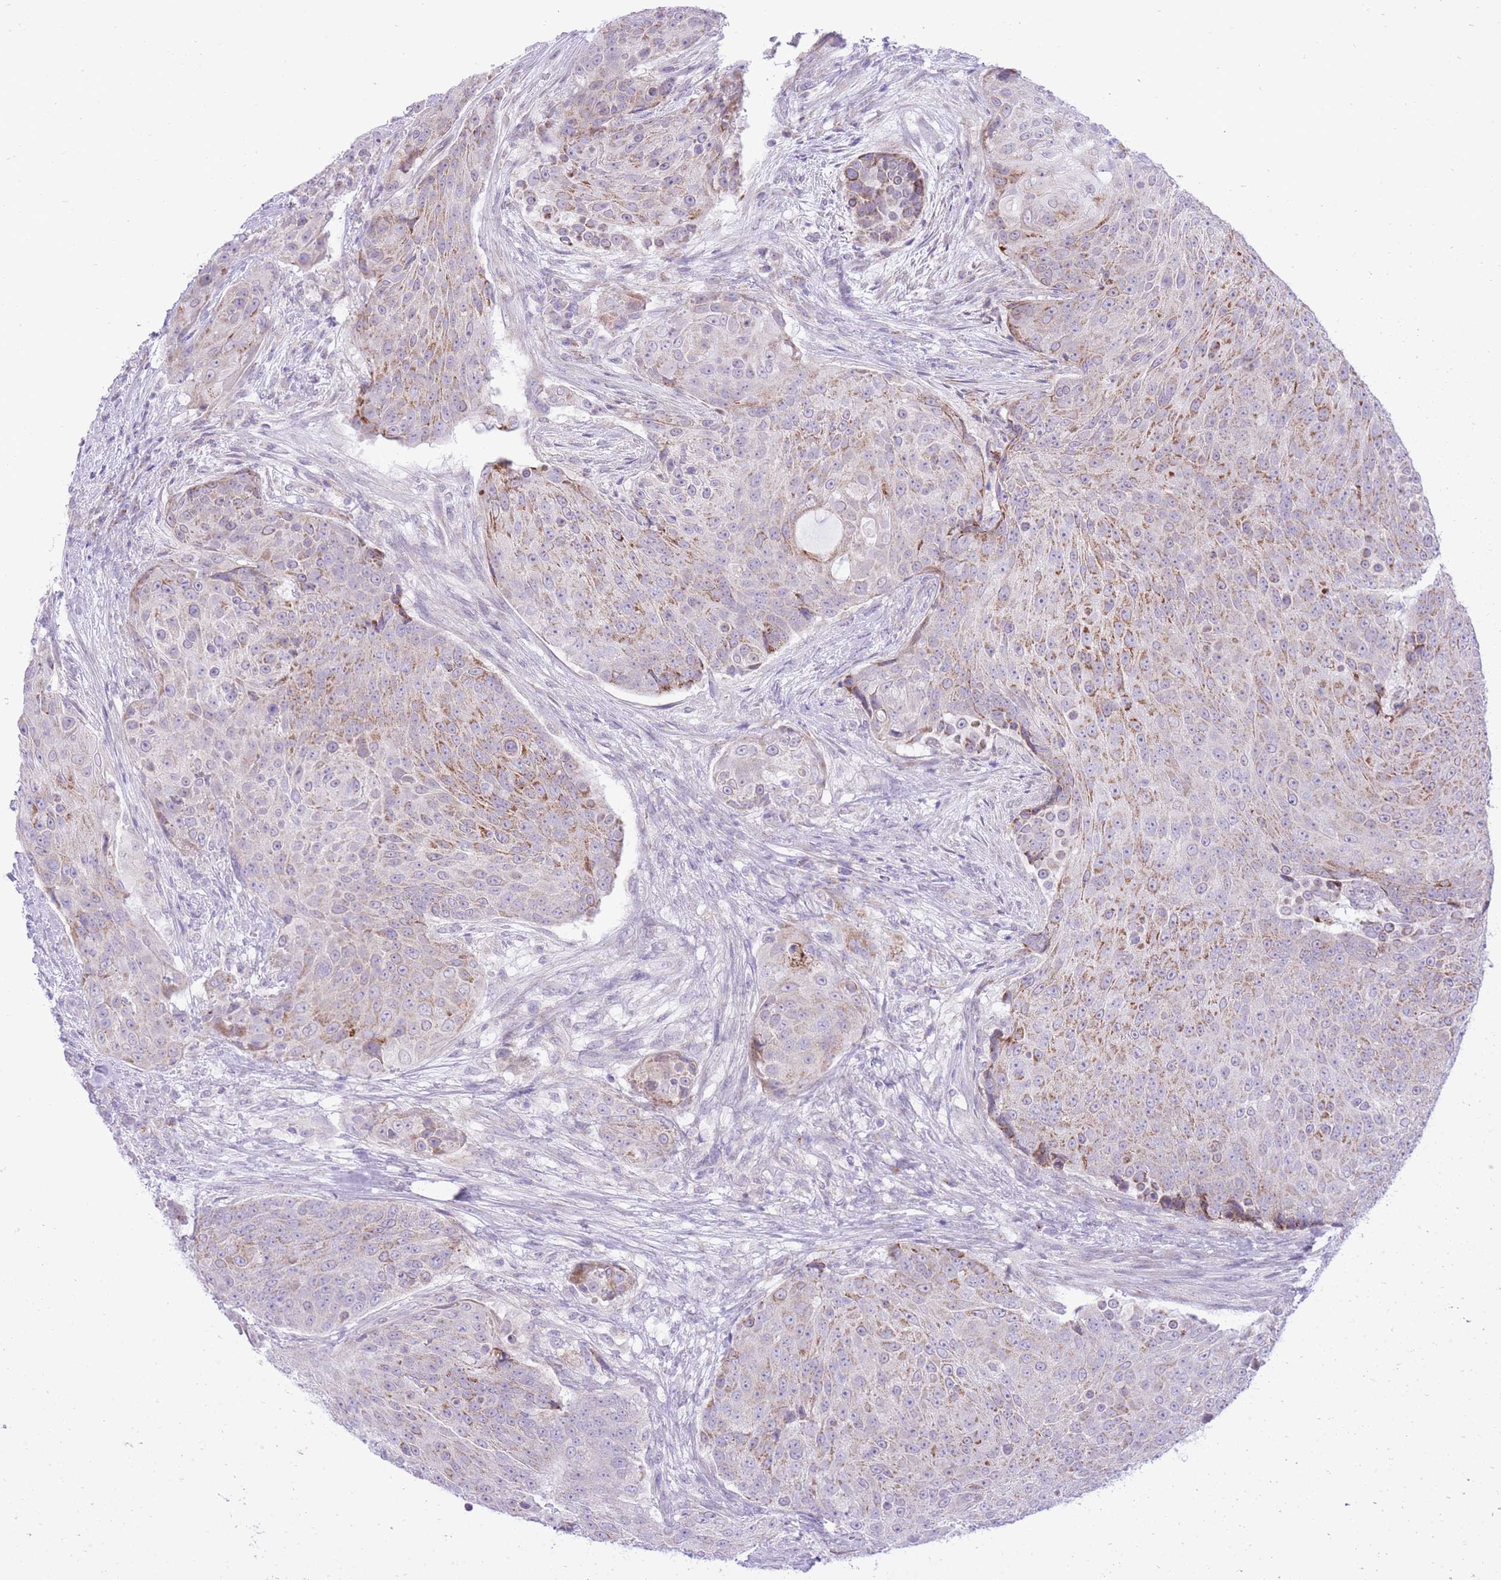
{"staining": {"intensity": "moderate", "quantity": "25%-75%", "location": "cytoplasmic/membranous"}, "tissue": "urothelial cancer", "cell_type": "Tumor cells", "image_type": "cancer", "snomed": [{"axis": "morphology", "description": "Urothelial carcinoma, High grade"}, {"axis": "topography", "description": "Urinary bladder"}], "caption": "Immunohistochemical staining of human urothelial carcinoma (high-grade) shows medium levels of moderate cytoplasmic/membranous staining in approximately 25%-75% of tumor cells.", "gene": "DENND2D", "patient": {"sex": "female", "age": 63}}